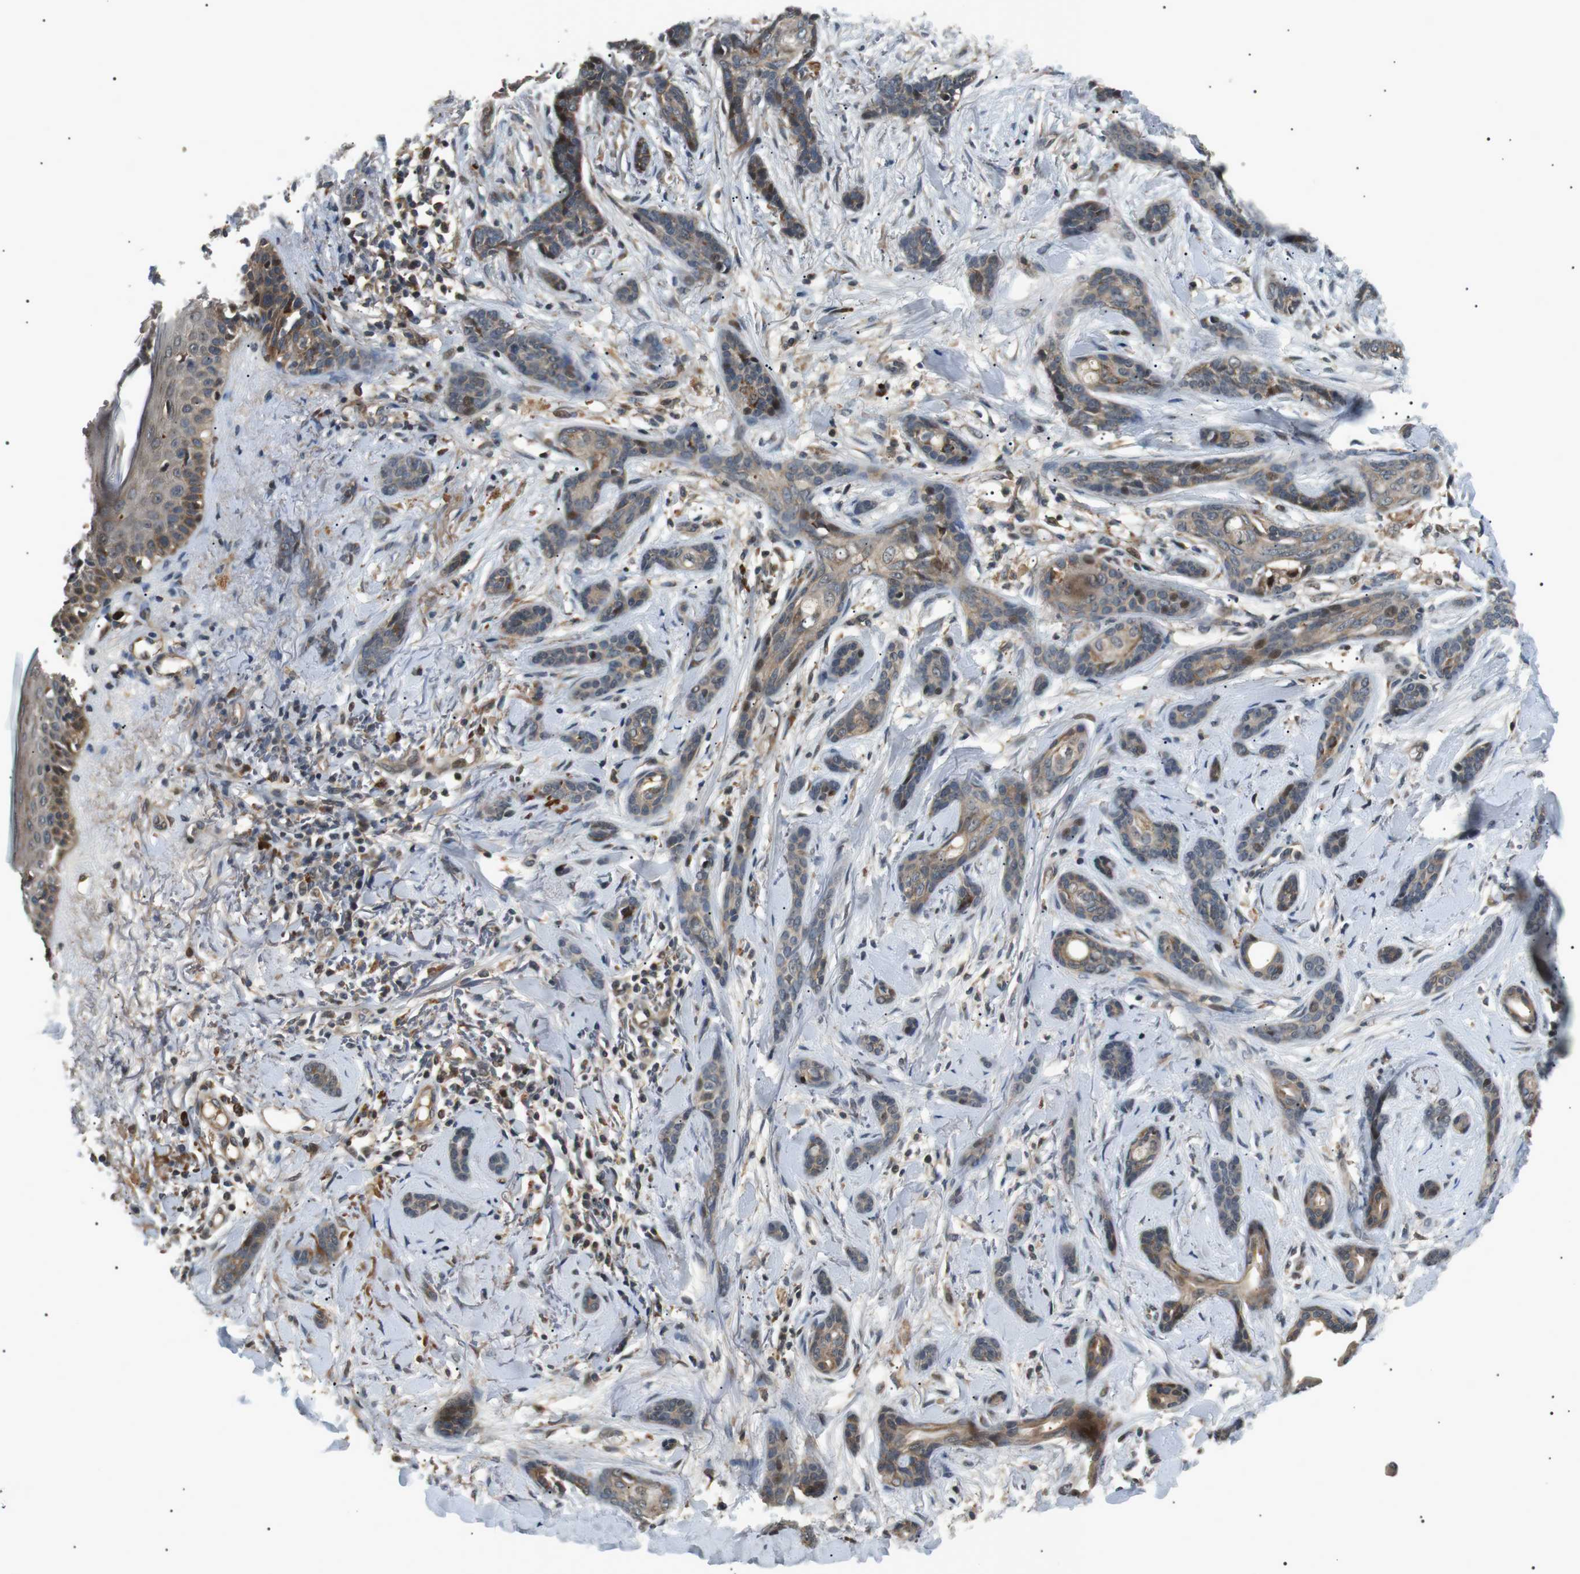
{"staining": {"intensity": "weak", "quantity": ">75%", "location": "cytoplasmic/membranous"}, "tissue": "skin cancer", "cell_type": "Tumor cells", "image_type": "cancer", "snomed": [{"axis": "morphology", "description": "Basal cell carcinoma"}, {"axis": "morphology", "description": "Adnexal tumor, benign"}, {"axis": "topography", "description": "Skin"}], "caption": "Protein expression analysis of human benign adnexal tumor (skin) reveals weak cytoplasmic/membranous positivity in approximately >75% of tumor cells.", "gene": "HSPA13", "patient": {"sex": "female", "age": 42}}